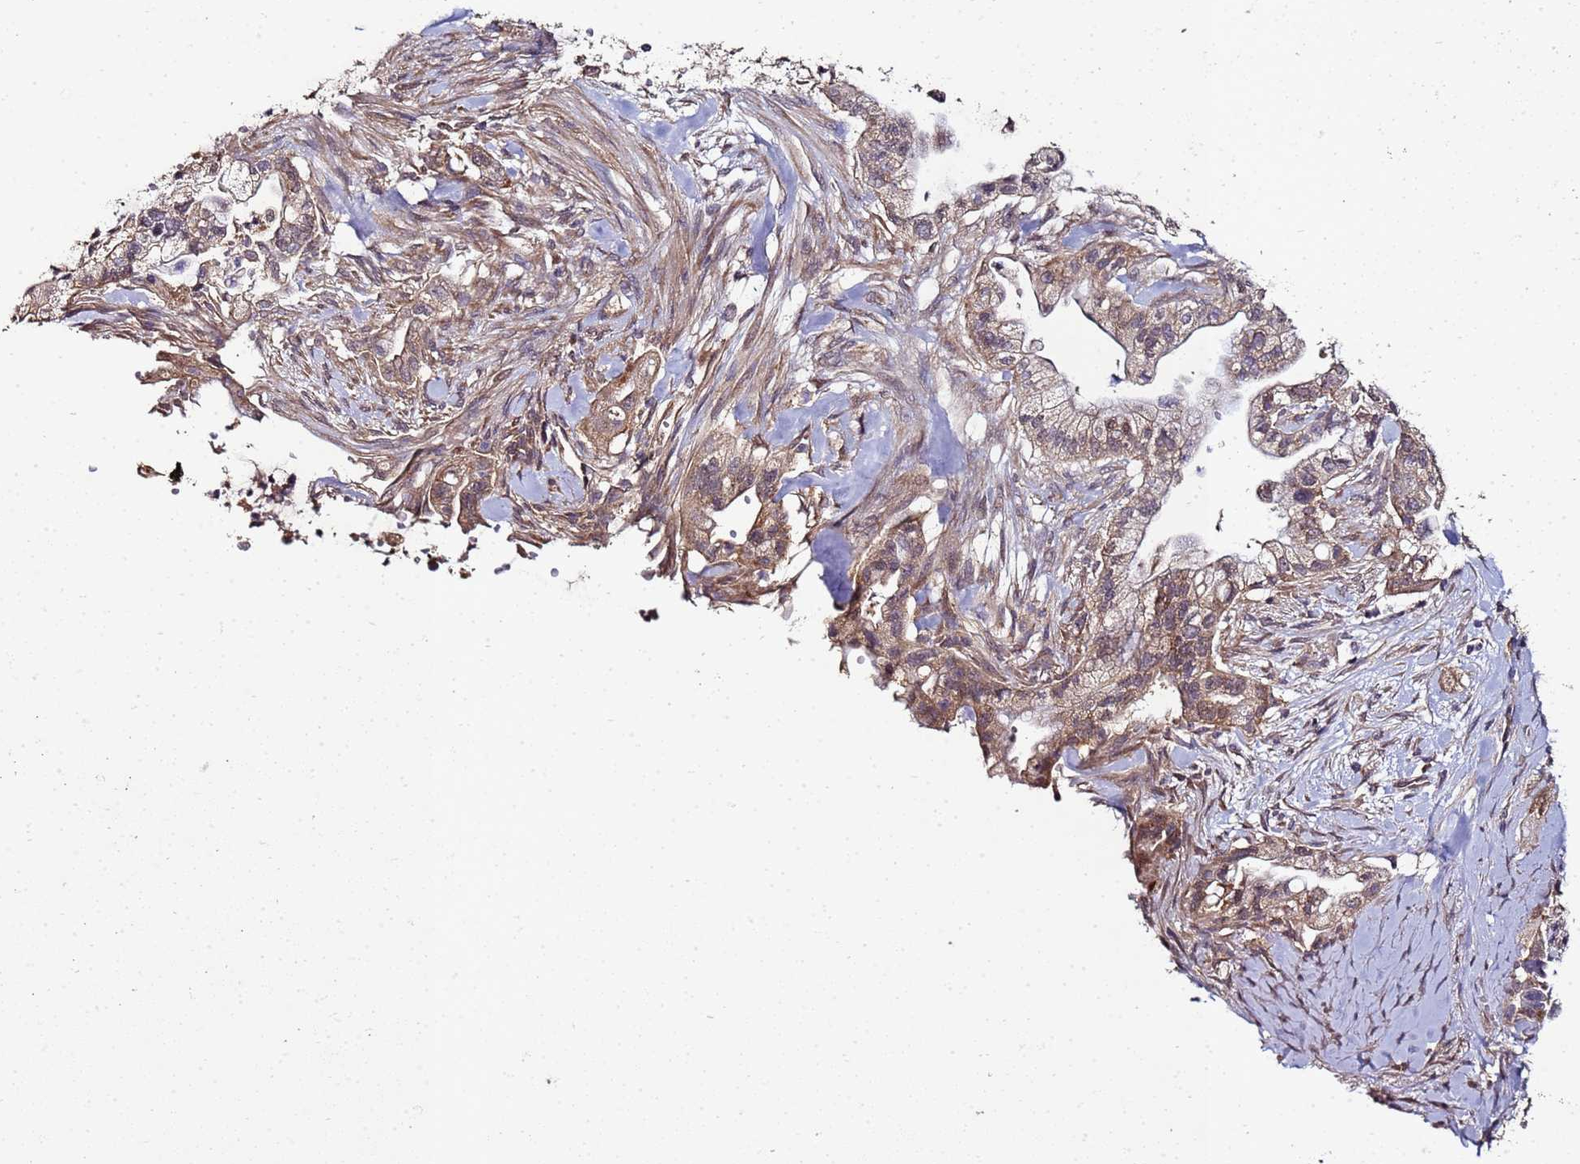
{"staining": {"intensity": "moderate", "quantity": ">75%", "location": "cytoplasmic/membranous"}, "tissue": "pancreatic cancer", "cell_type": "Tumor cells", "image_type": "cancer", "snomed": [{"axis": "morphology", "description": "Adenocarcinoma, NOS"}, {"axis": "topography", "description": "Pancreas"}], "caption": "Immunohistochemistry (IHC) of pancreatic cancer reveals medium levels of moderate cytoplasmic/membranous expression in about >75% of tumor cells.", "gene": "ANKRD17", "patient": {"sex": "male", "age": 44}}